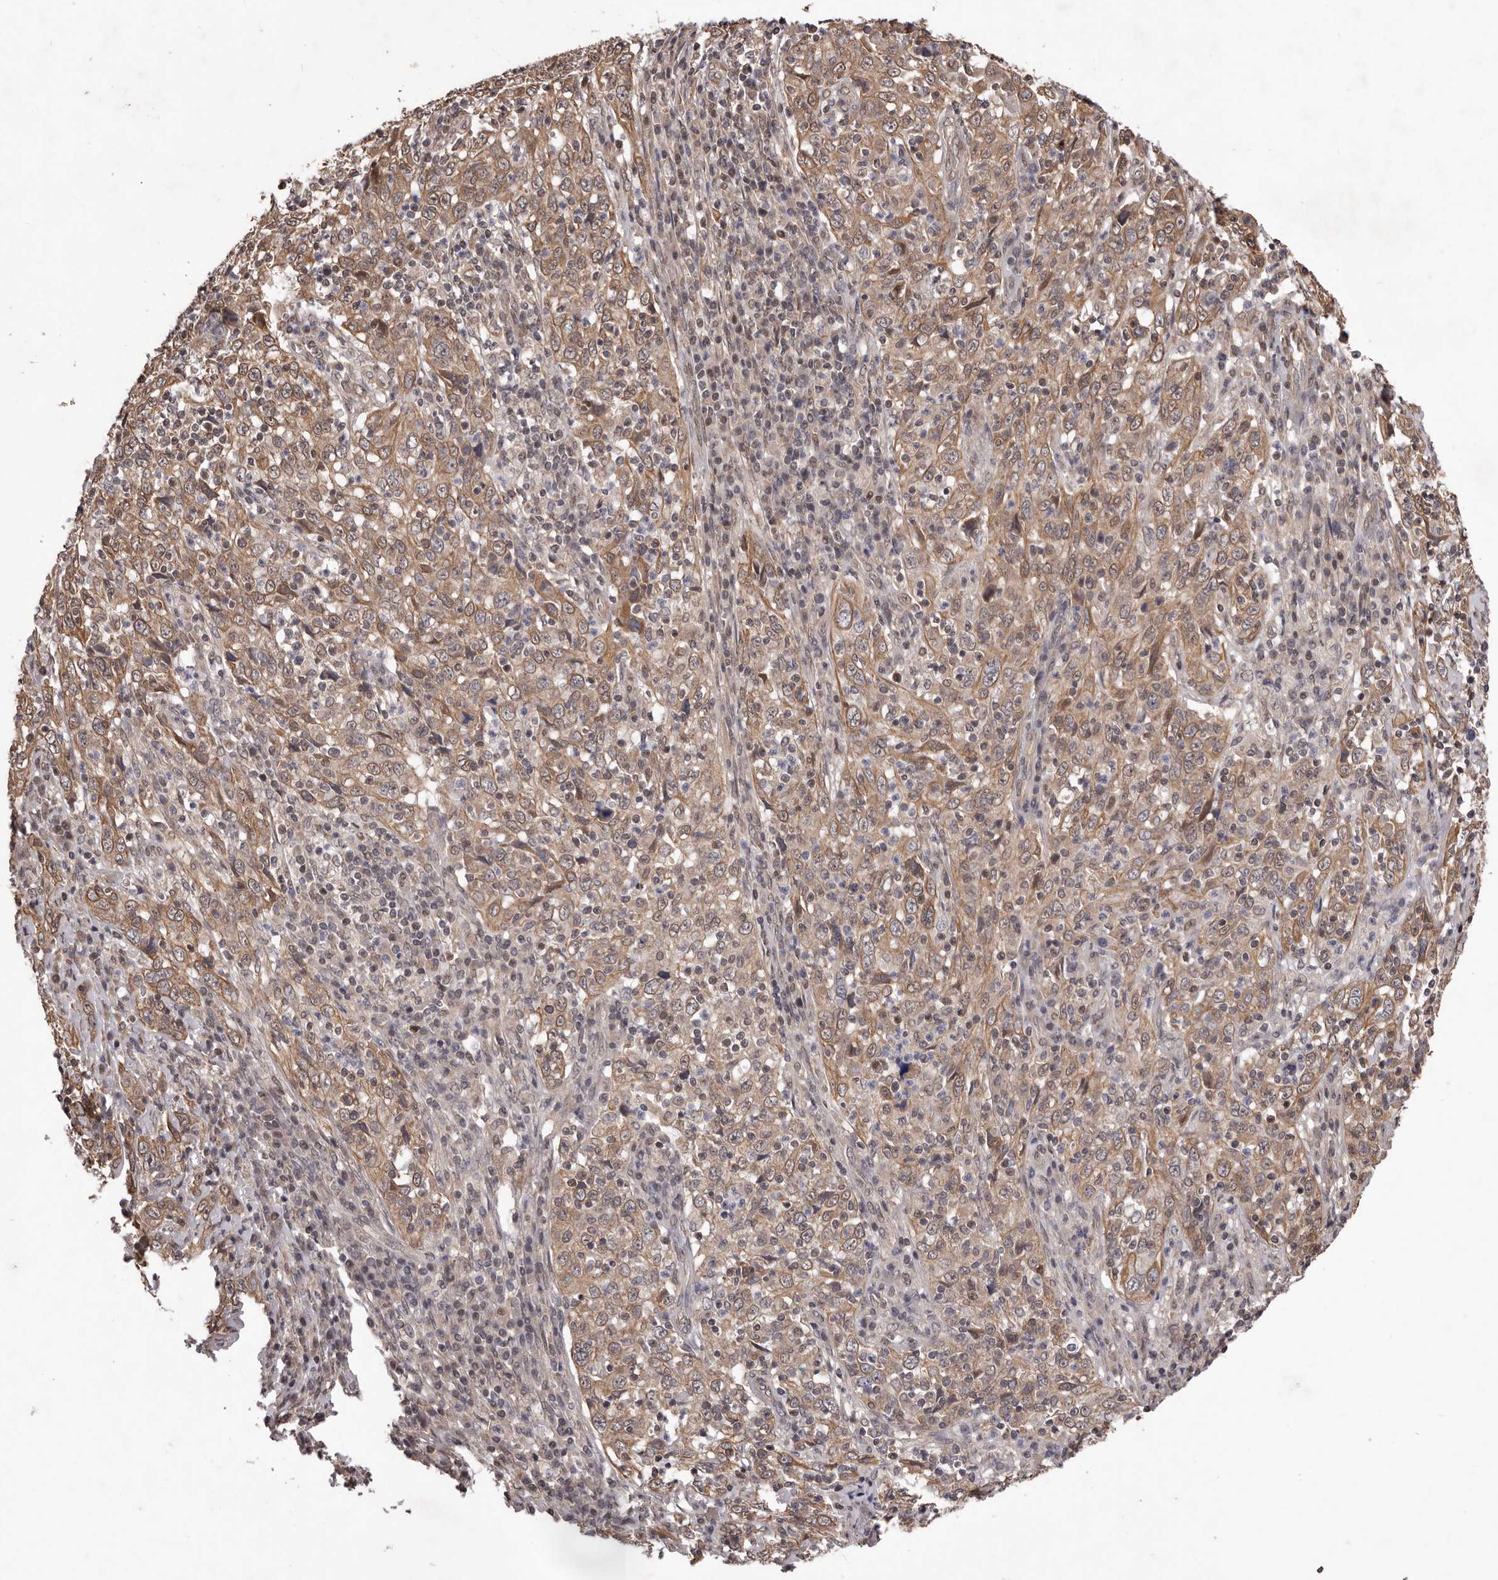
{"staining": {"intensity": "moderate", "quantity": ">75%", "location": "cytoplasmic/membranous"}, "tissue": "cervical cancer", "cell_type": "Tumor cells", "image_type": "cancer", "snomed": [{"axis": "morphology", "description": "Squamous cell carcinoma, NOS"}, {"axis": "topography", "description": "Cervix"}], "caption": "A medium amount of moderate cytoplasmic/membranous positivity is identified in about >75% of tumor cells in cervical cancer tissue.", "gene": "CELF3", "patient": {"sex": "female", "age": 46}}